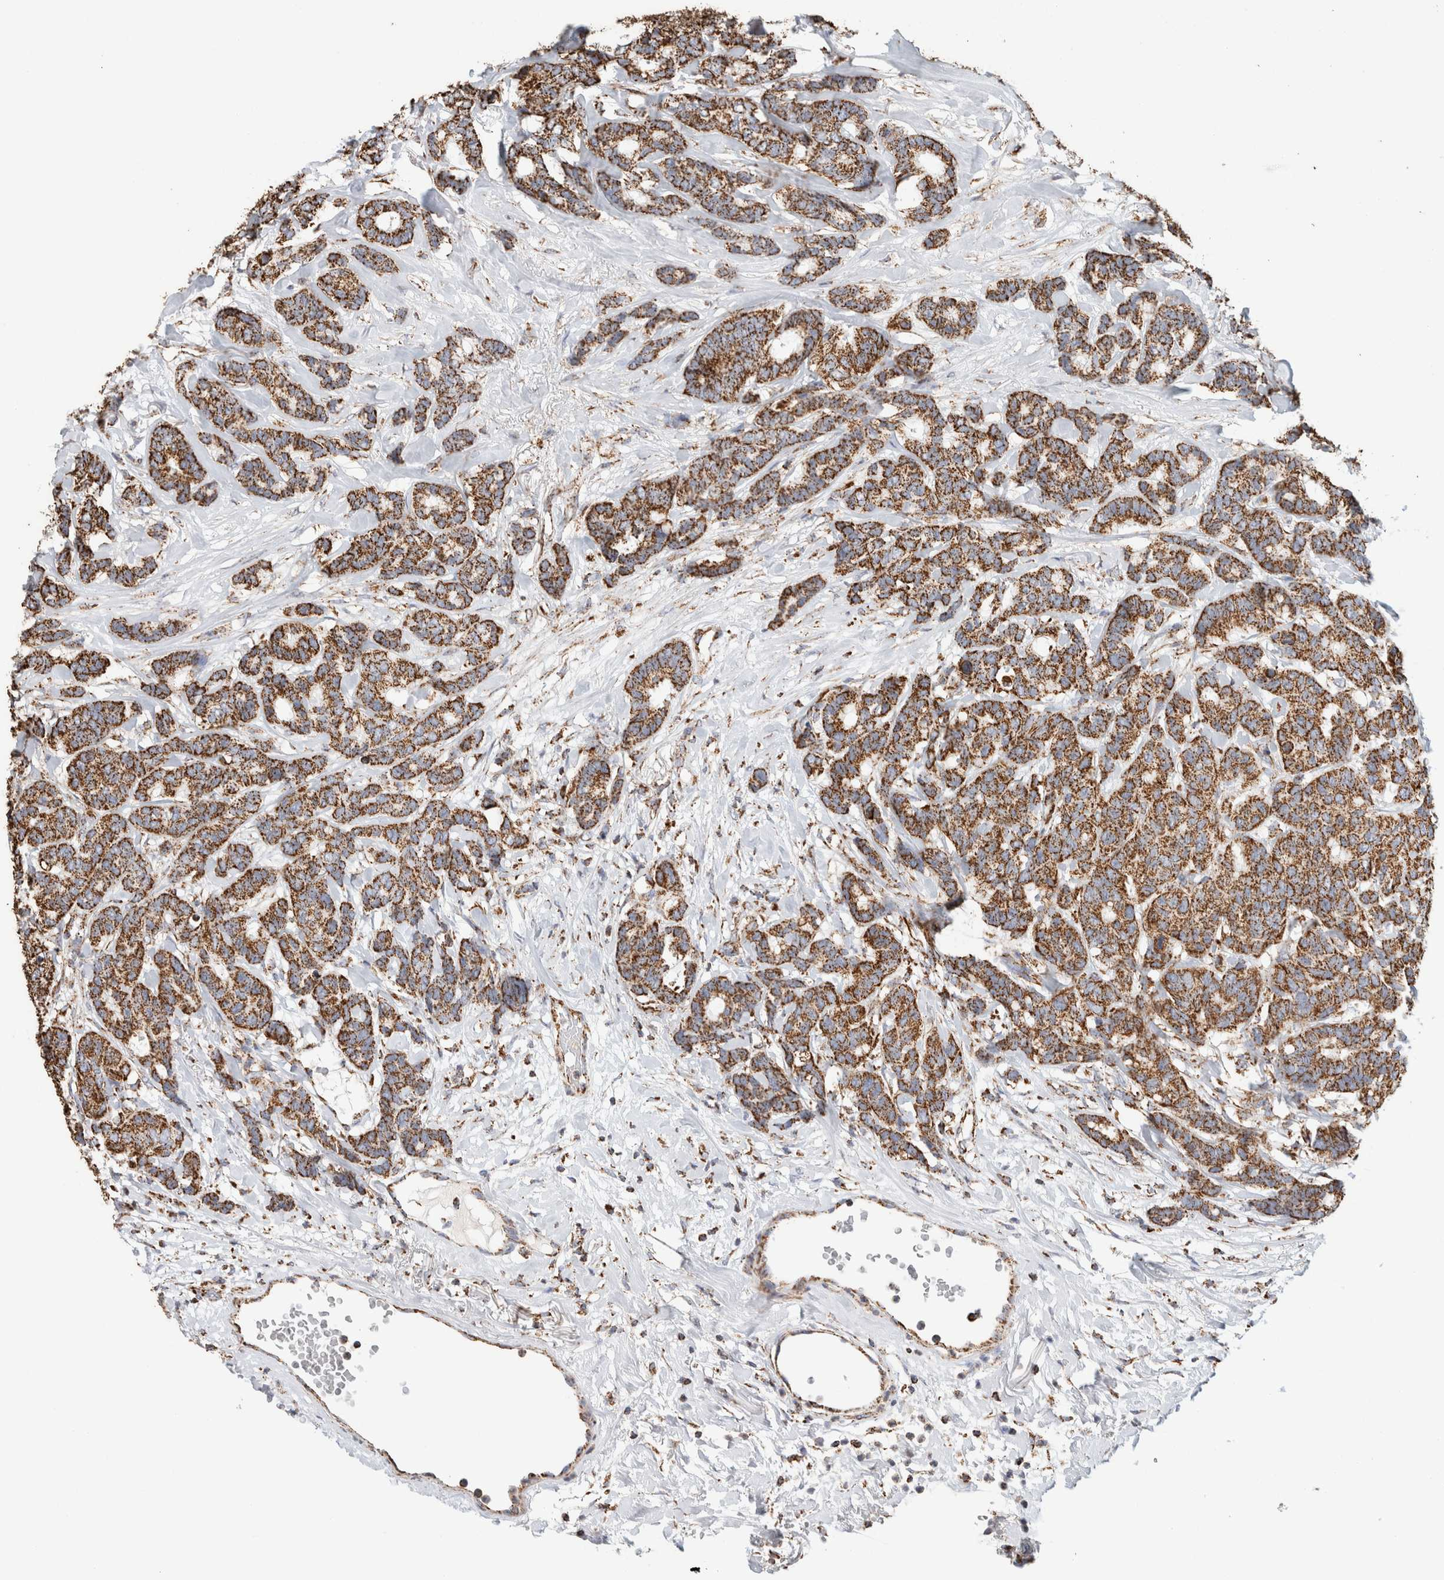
{"staining": {"intensity": "strong", "quantity": ">75%", "location": "cytoplasmic/membranous"}, "tissue": "breast cancer", "cell_type": "Tumor cells", "image_type": "cancer", "snomed": [{"axis": "morphology", "description": "Duct carcinoma"}, {"axis": "topography", "description": "Breast"}], "caption": "High-power microscopy captured an IHC image of breast cancer, revealing strong cytoplasmic/membranous expression in about >75% of tumor cells. Using DAB (brown) and hematoxylin (blue) stains, captured at high magnification using brightfield microscopy.", "gene": "C1QBP", "patient": {"sex": "female", "age": 87}}